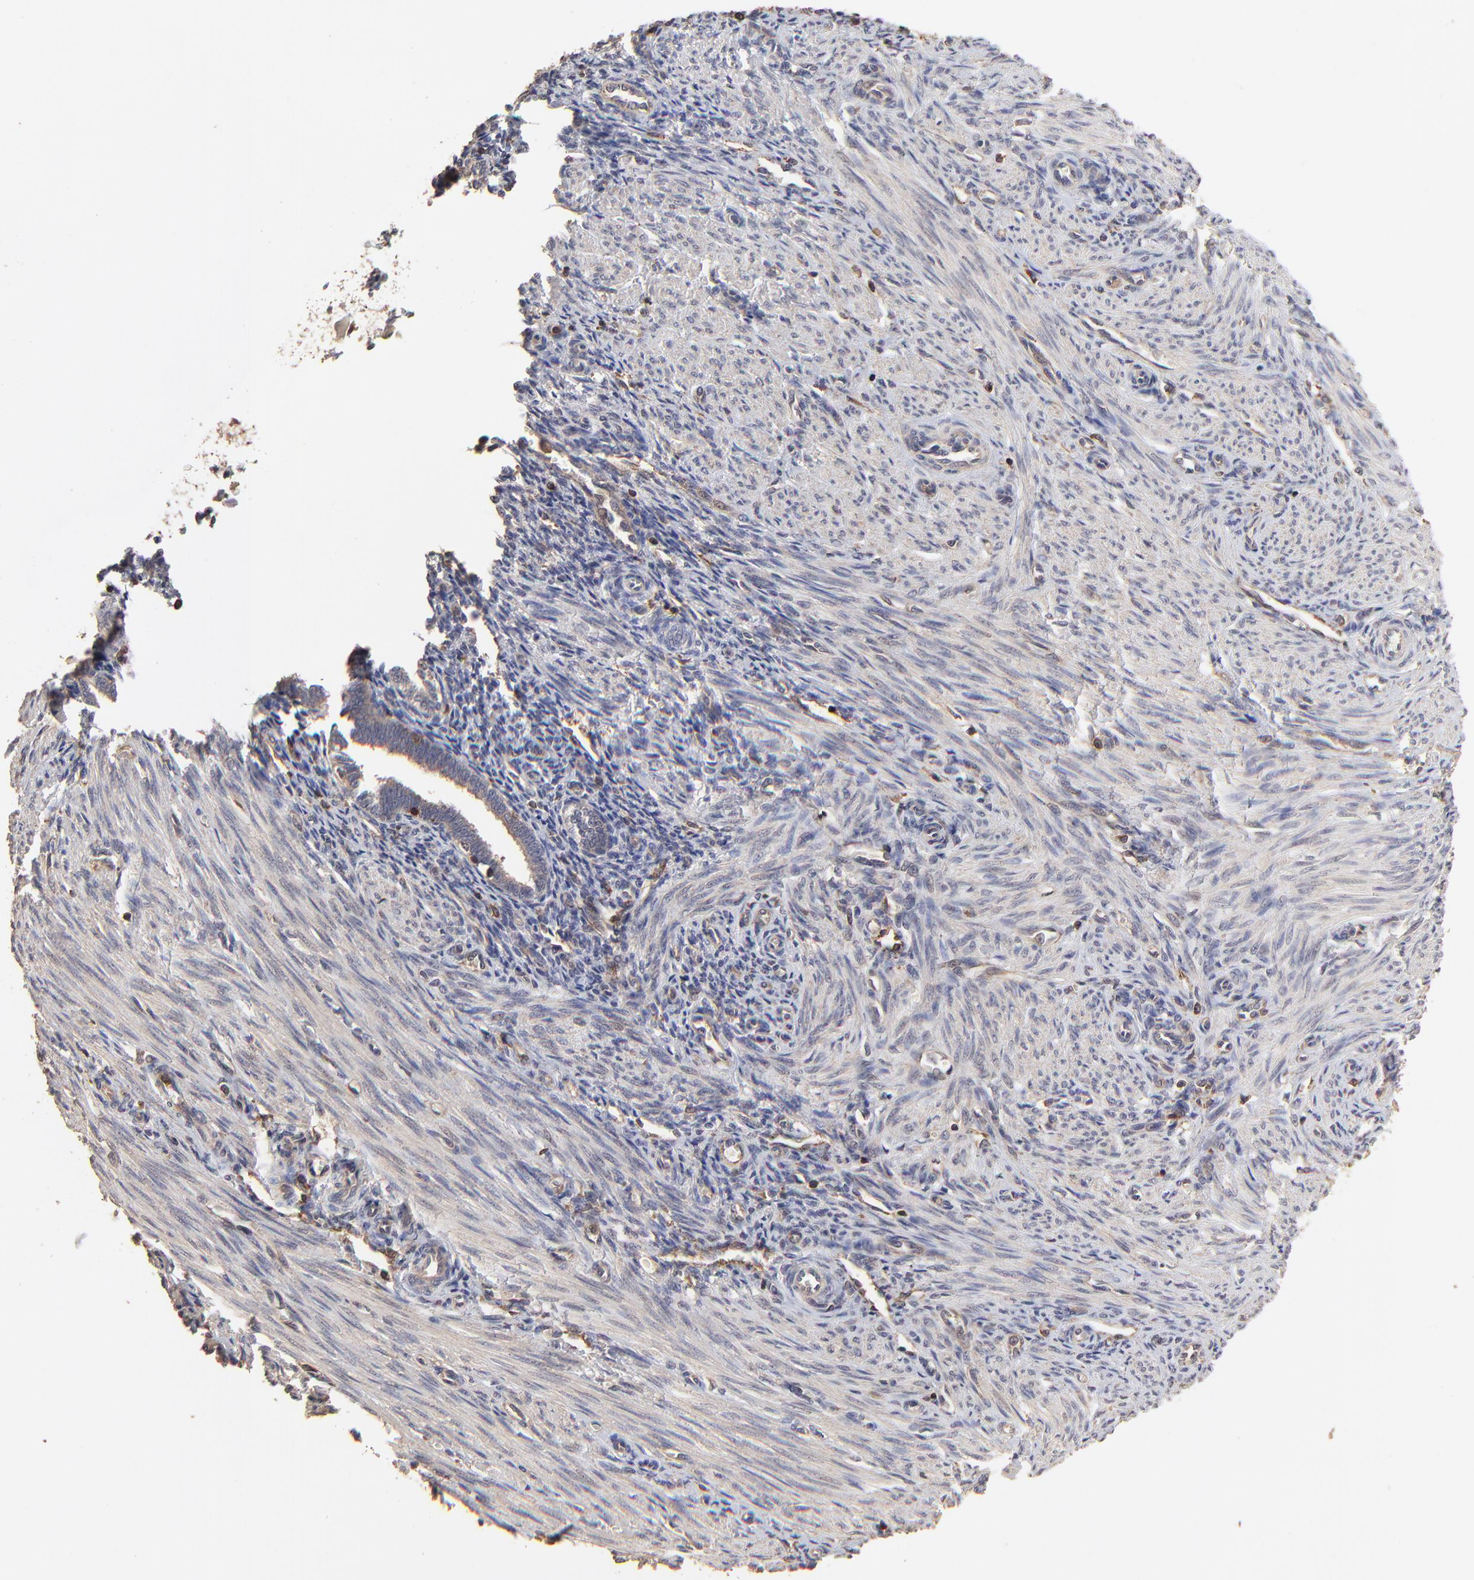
{"staining": {"intensity": "weak", "quantity": "25%-75%", "location": "cytoplasmic/membranous"}, "tissue": "endometrium", "cell_type": "Cells in endometrial stroma", "image_type": "normal", "snomed": [{"axis": "morphology", "description": "Normal tissue, NOS"}, {"axis": "topography", "description": "Endometrium"}], "caption": "A brown stain highlights weak cytoplasmic/membranous expression of a protein in cells in endometrial stroma of benign endometrium. (DAB (3,3'-diaminobenzidine) IHC with brightfield microscopy, high magnification).", "gene": "STON2", "patient": {"sex": "female", "age": 27}}